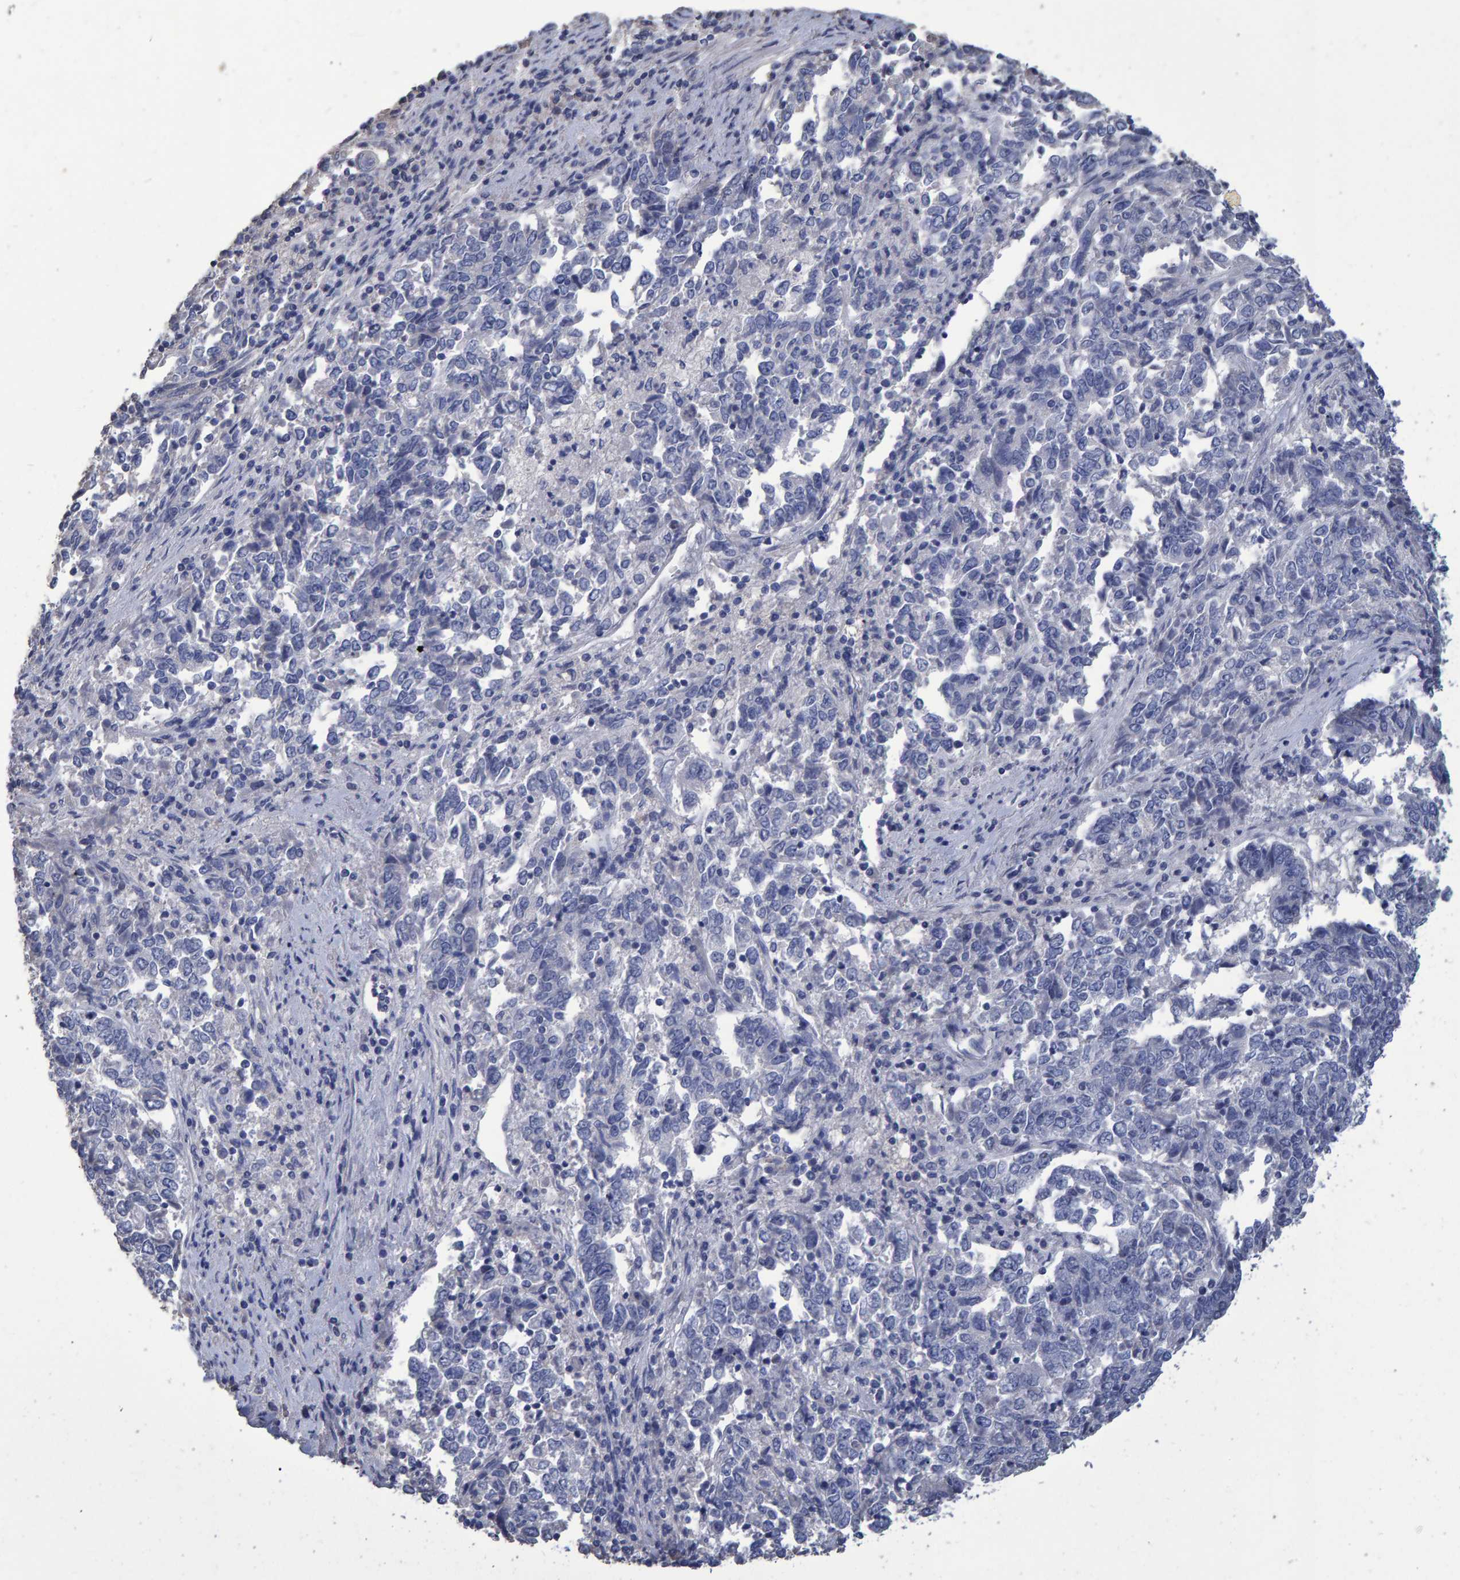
{"staining": {"intensity": "negative", "quantity": "none", "location": "none"}, "tissue": "endometrial cancer", "cell_type": "Tumor cells", "image_type": "cancer", "snomed": [{"axis": "morphology", "description": "Adenocarcinoma, NOS"}, {"axis": "topography", "description": "Endometrium"}], "caption": "Endometrial adenocarcinoma was stained to show a protein in brown. There is no significant staining in tumor cells. (Brightfield microscopy of DAB immunohistochemistry (IHC) at high magnification).", "gene": "HEMGN", "patient": {"sex": "female", "age": 80}}